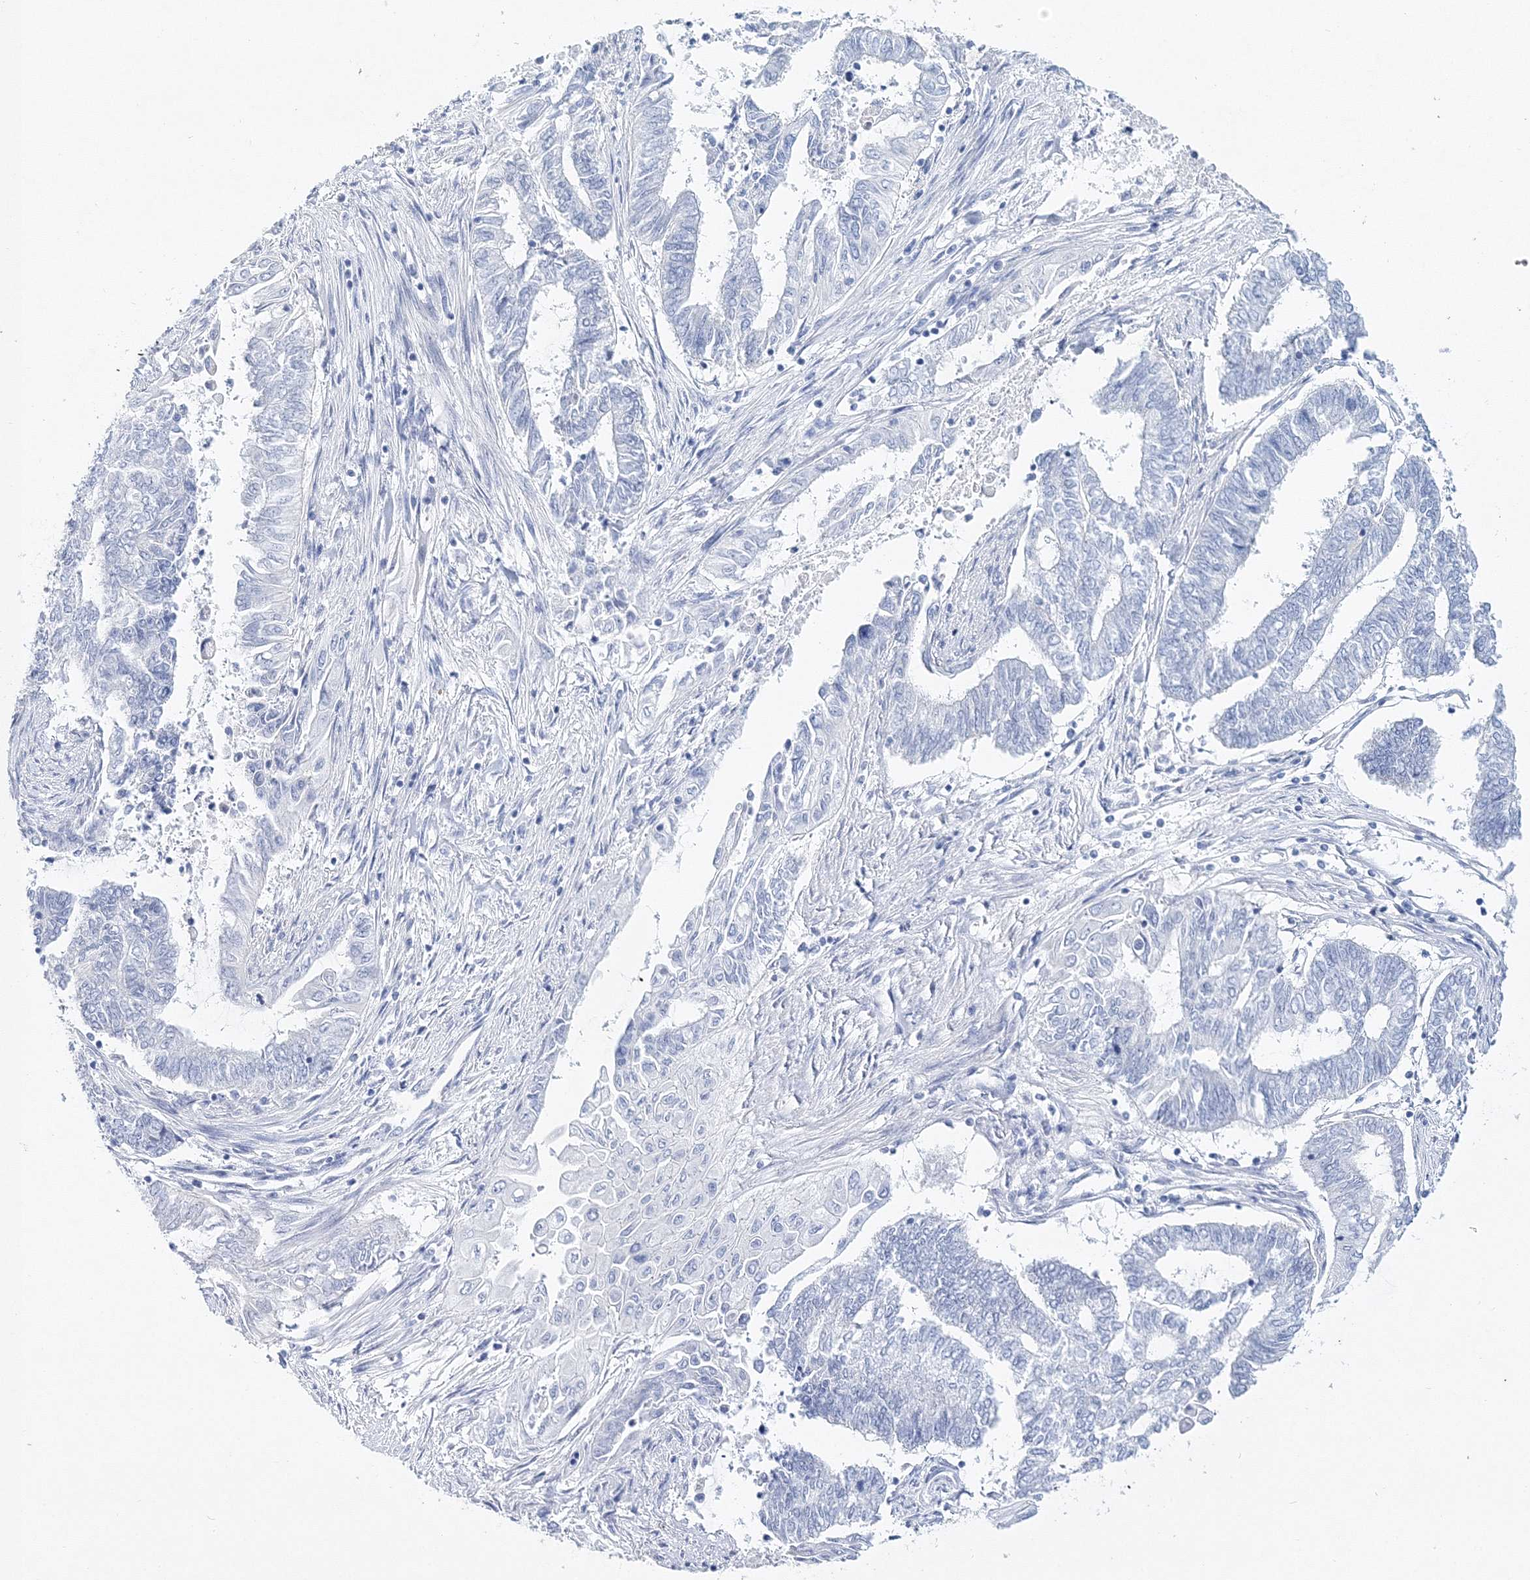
{"staining": {"intensity": "negative", "quantity": "none", "location": "none"}, "tissue": "endometrial cancer", "cell_type": "Tumor cells", "image_type": "cancer", "snomed": [{"axis": "morphology", "description": "Adenocarcinoma, NOS"}, {"axis": "topography", "description": "Uterus"}, {"axis": "topography", "description": "Endometrium"}], "caption": "Endometrial cancer (adenocarcinoma) was stained to show a protein in brown. There is no significant positivity in tumor cells.", "gene": "MYOZ2", "patient": {"sex": "female", "age": 70}}